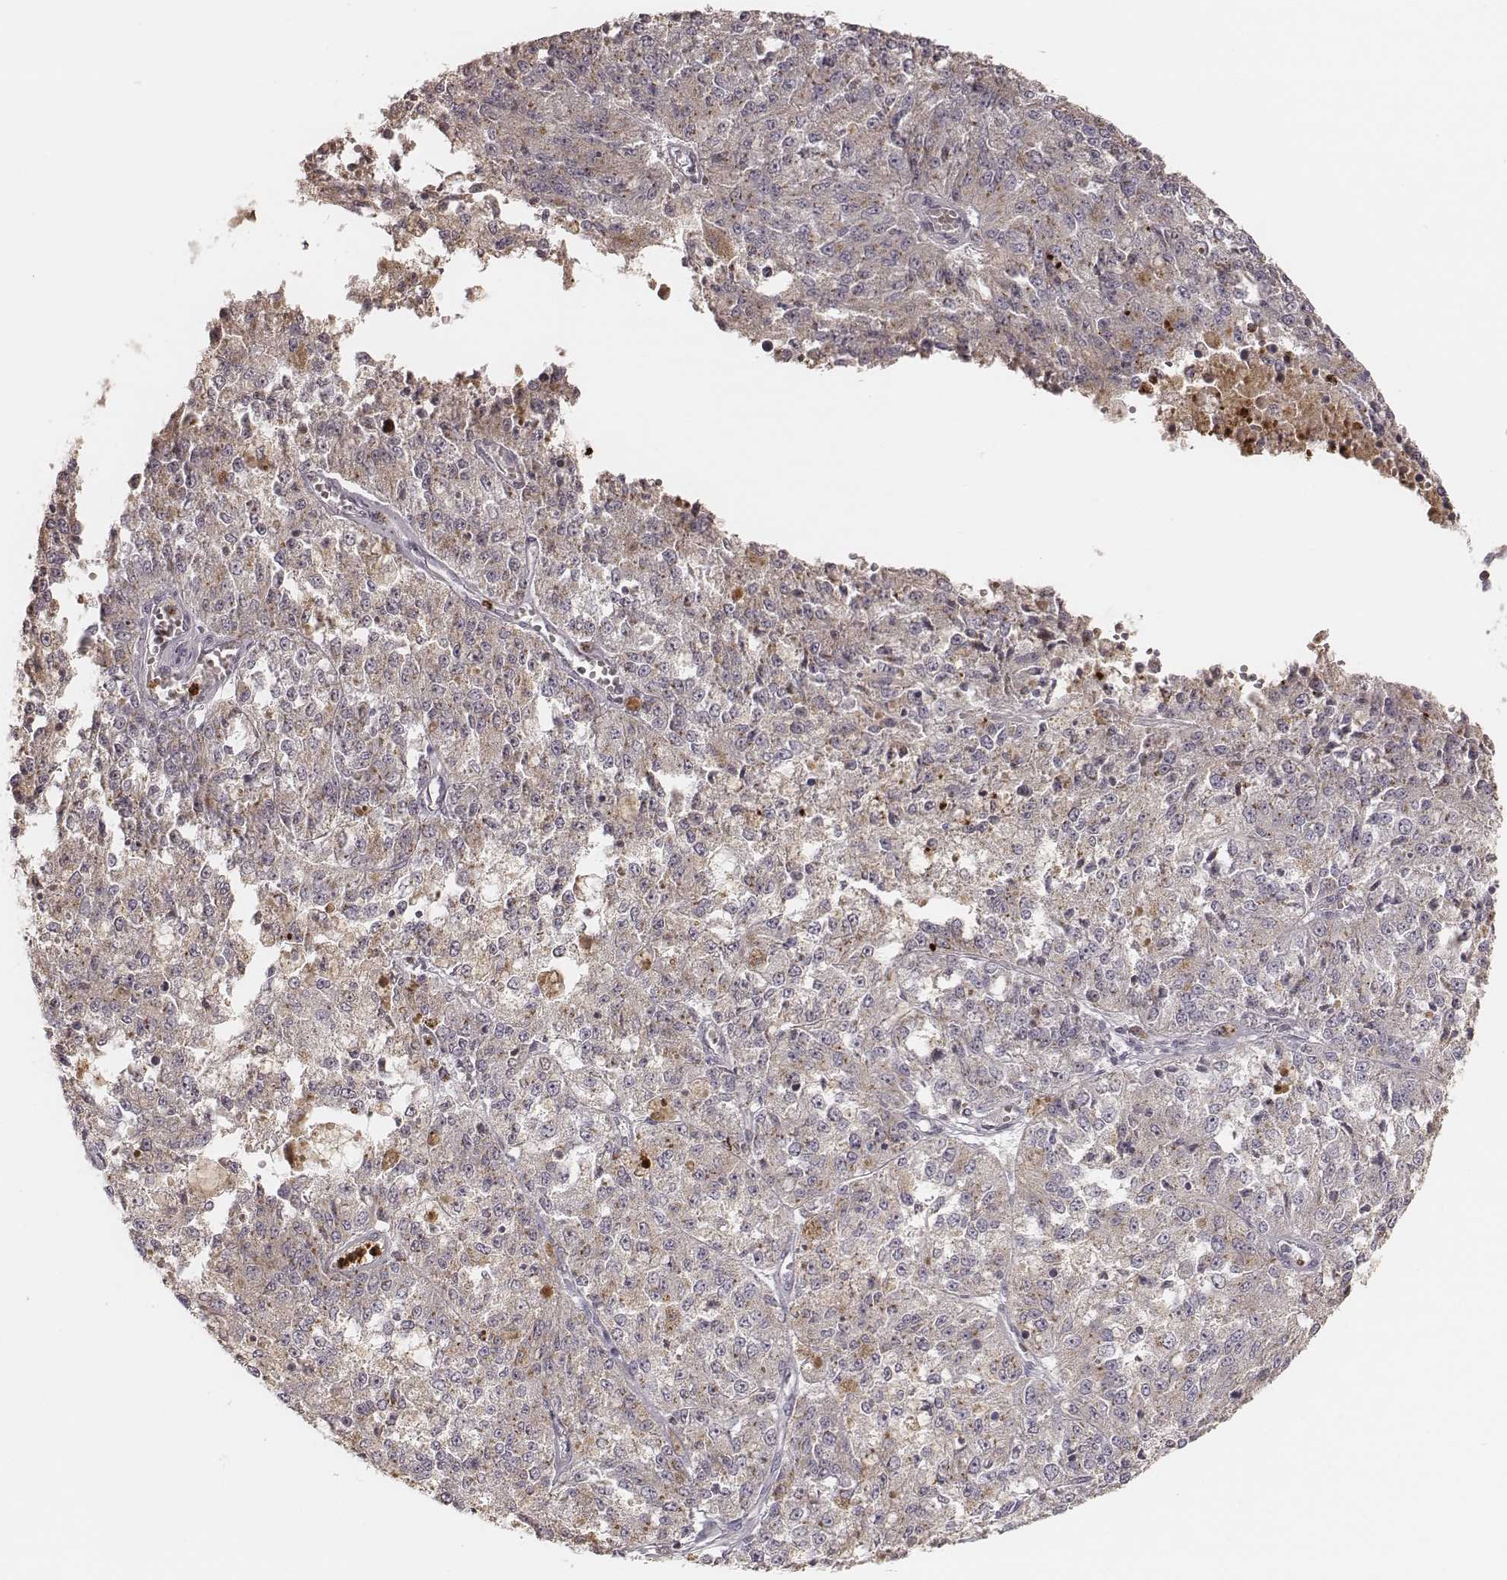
{"staining": {"intensity": "weak", "quantity": ">75%", "location": "cytoplasmic/membranous"}, "tissue": "melanoma", "cell_type": "Tumor cells", "image_type": "cancer", "snomed": [{"axis": "morphology", "description": "Malignant melanoma, Metastatic site"}, {"axis": "topography", "description": "Lymph node"}], "caption": "This photomicrograph demonstrates immunohistochemistry (IHC) staining of malignant melanoma (metastatic site), with low weak cytoplasmic/membranous expression in about >75% of tumor cells.", "gene": "ABCA7", "patient": {"sex": "female", "age": 64}}